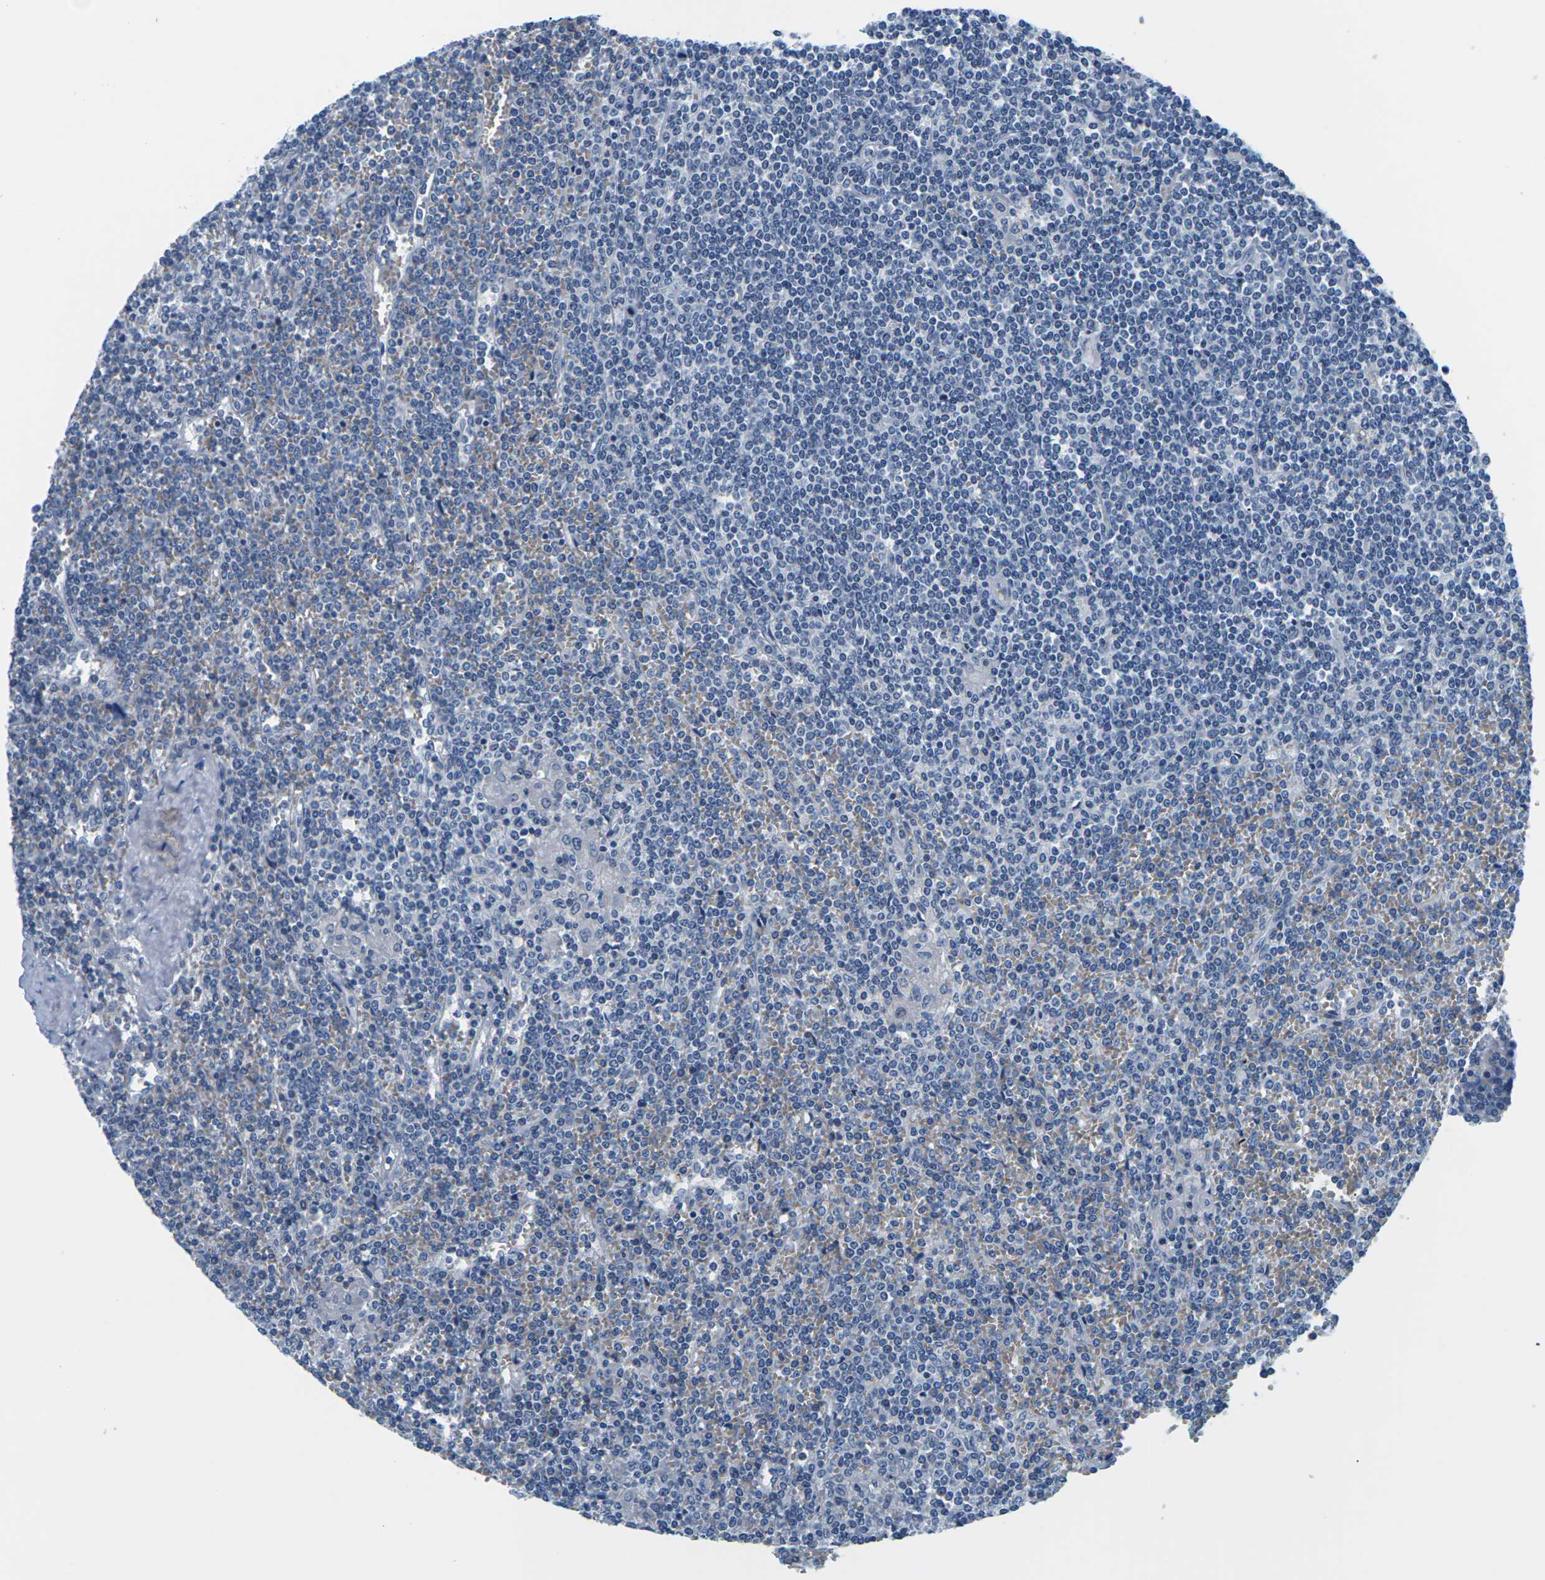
{"staining": {"intensity": "negative", "quantity": "none", "location": "none"}, "tissue": "lymphoma", "cell_type": "Tumor cells", "image_type": "cancer", "snomed": [{"axis": "morphology", "description": "Malignant lymphoma, non-Hodgkin's type, Low grade"}, {"axis": "topography", "description": "Spleen"}], "caption": "IHC of malignant lymphoma, non-Hodgkin's type (low-grade) demonstrates no staining in tumor cells.", "gene": "UMOD", "patient": {"sex": "female", "age": 19}}